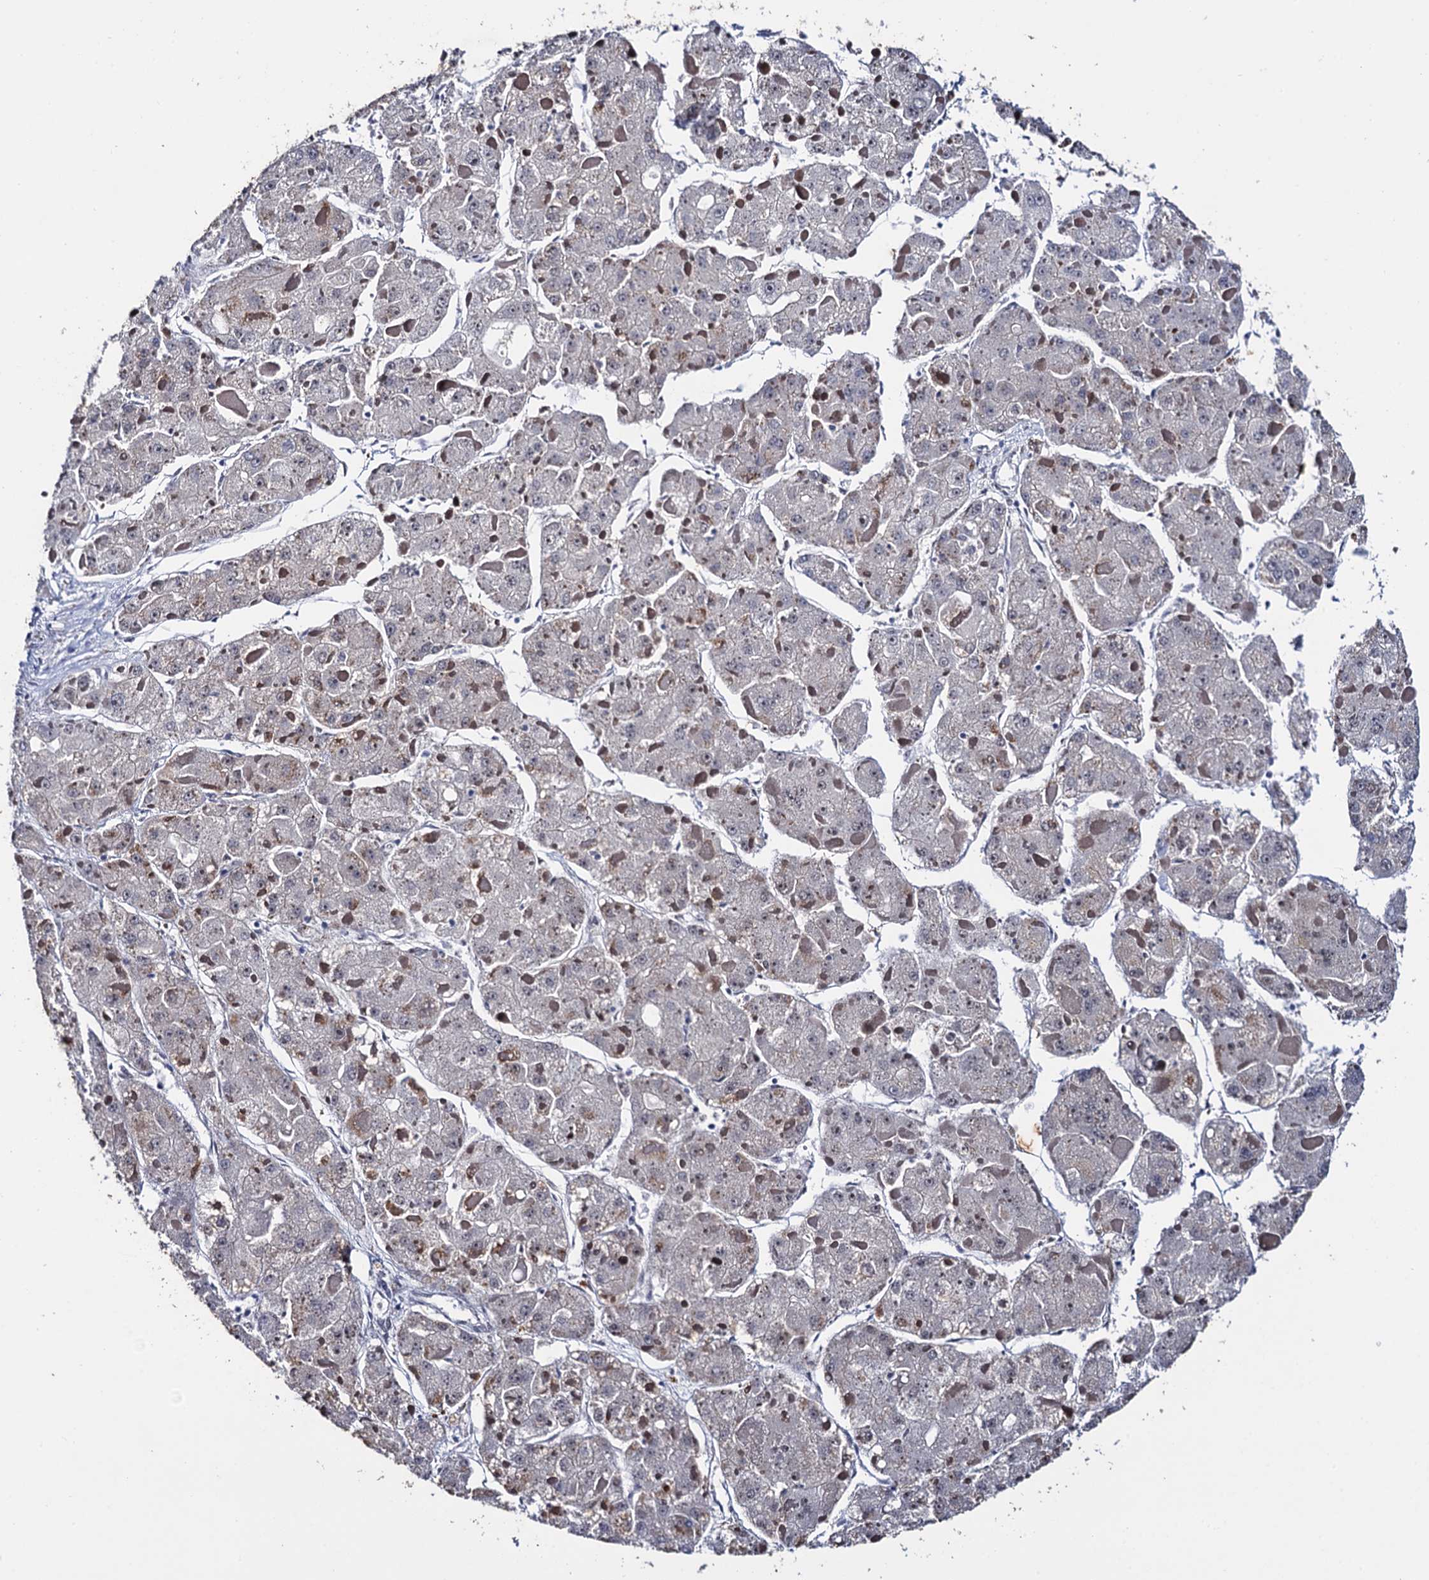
{"staining": {"intensity": "negative", "quantity": "none", "location": "none"}, "tissue": "liver cancer", "cell_type": "Tumor cells", "image_type": "cancer", "snomed": [{"axis": "morphology", "description": "Carcinoma, Hepatocellular, NOS"}, {"axis": "topography", "description": "Liver"}], "caption": "The IHC micrograph has no significant positivity in tumor cells of liver cancer tissue.", "gene": "THAP2", "patient": {"sex": "female", "age": 73}}